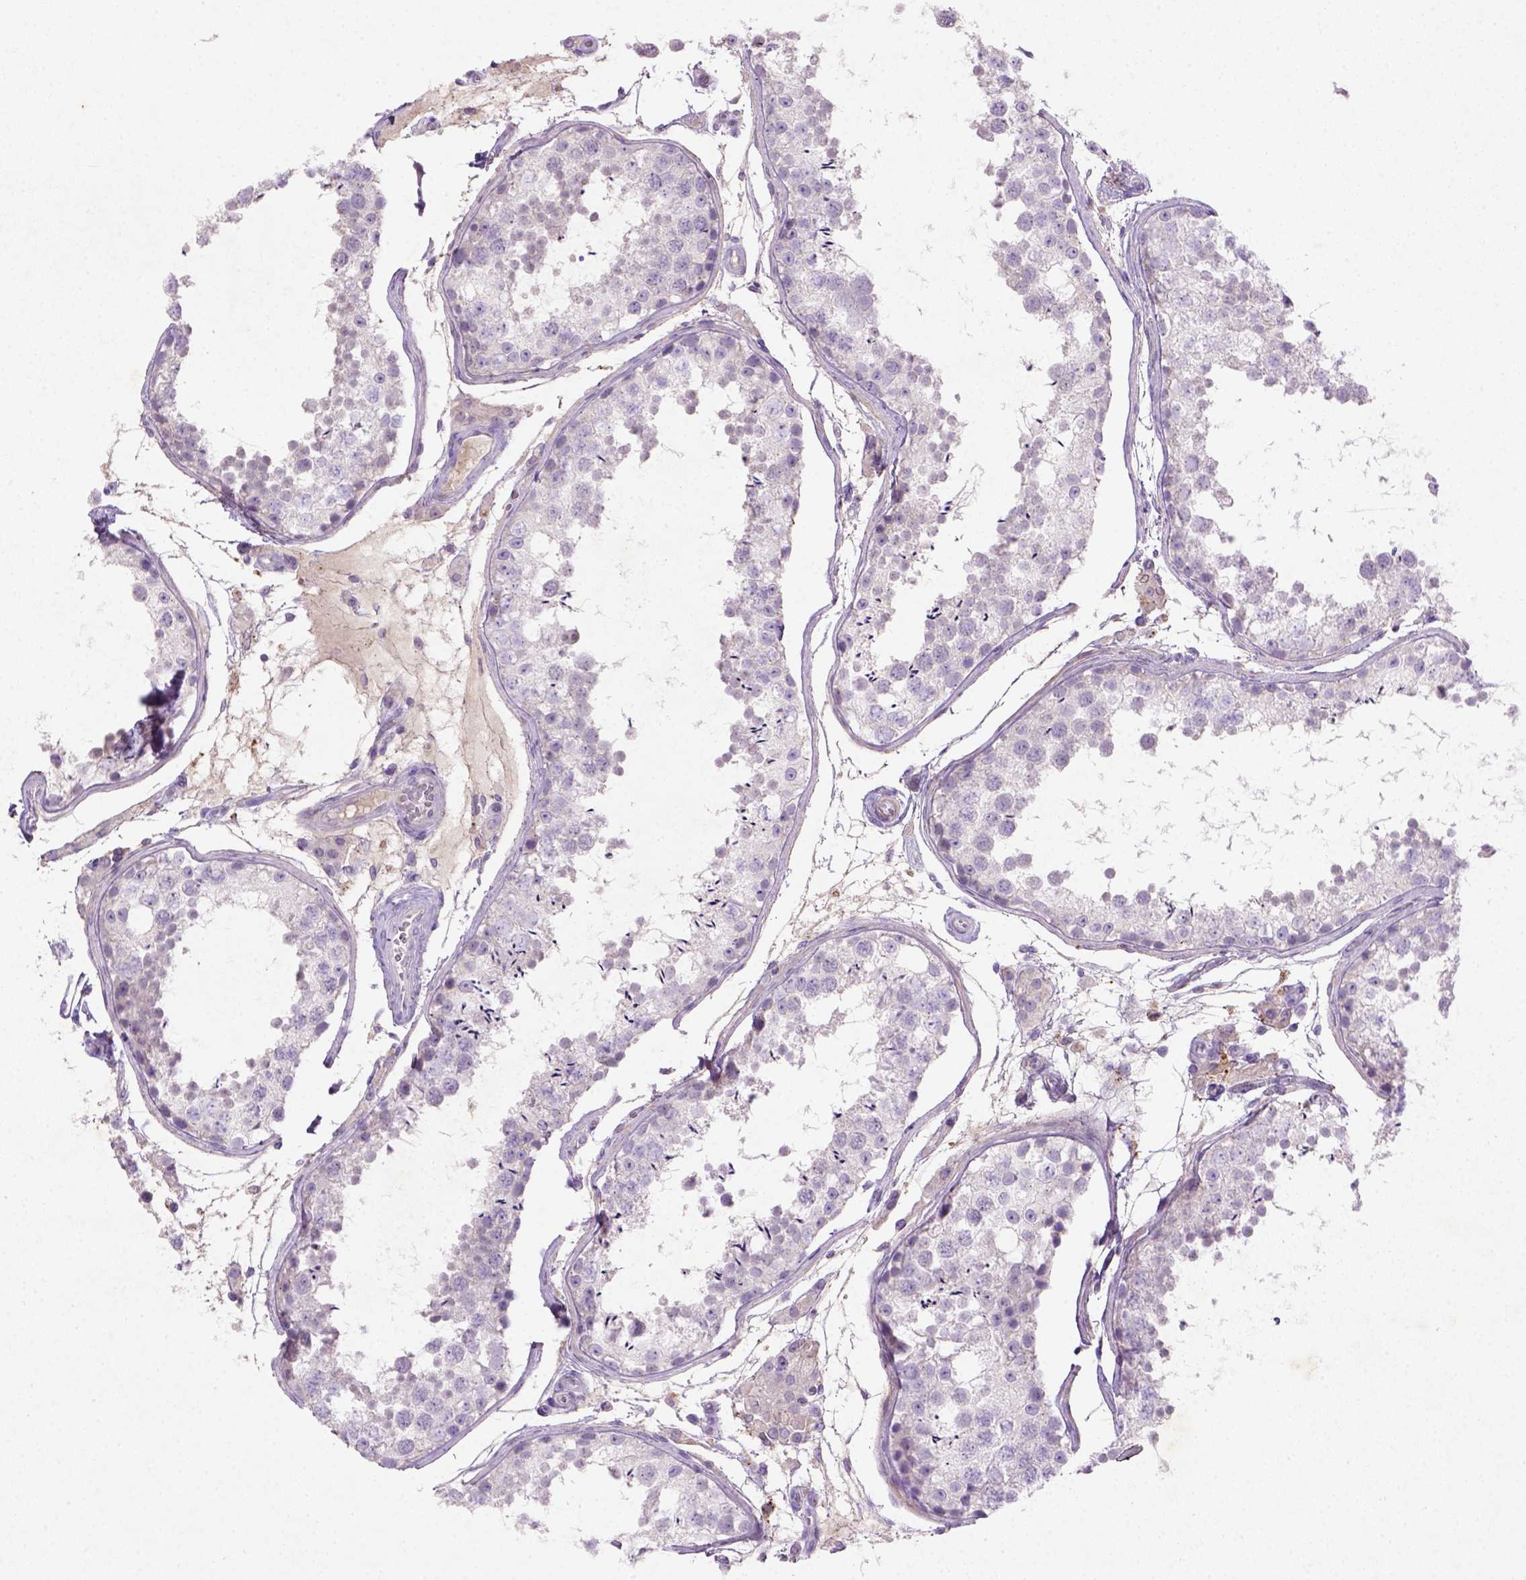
{"staining": {"intensity": "negative", "quantity": "none", "location": "none"}, "tissue": "testis", "cell_type": "Cells in seminiferous ducts", "image_type": "normal", "snomed": [{"axis": "morphology", "description": "Normal tissue, NOS"}, {"axis": "topography", "description": "Testis"}], "caption": "IHC of benign testis exhibits no staining in cells in seminiferous ducts.", "gene": "NUDT2", "patient": {"sex": "male", "age": 29}}